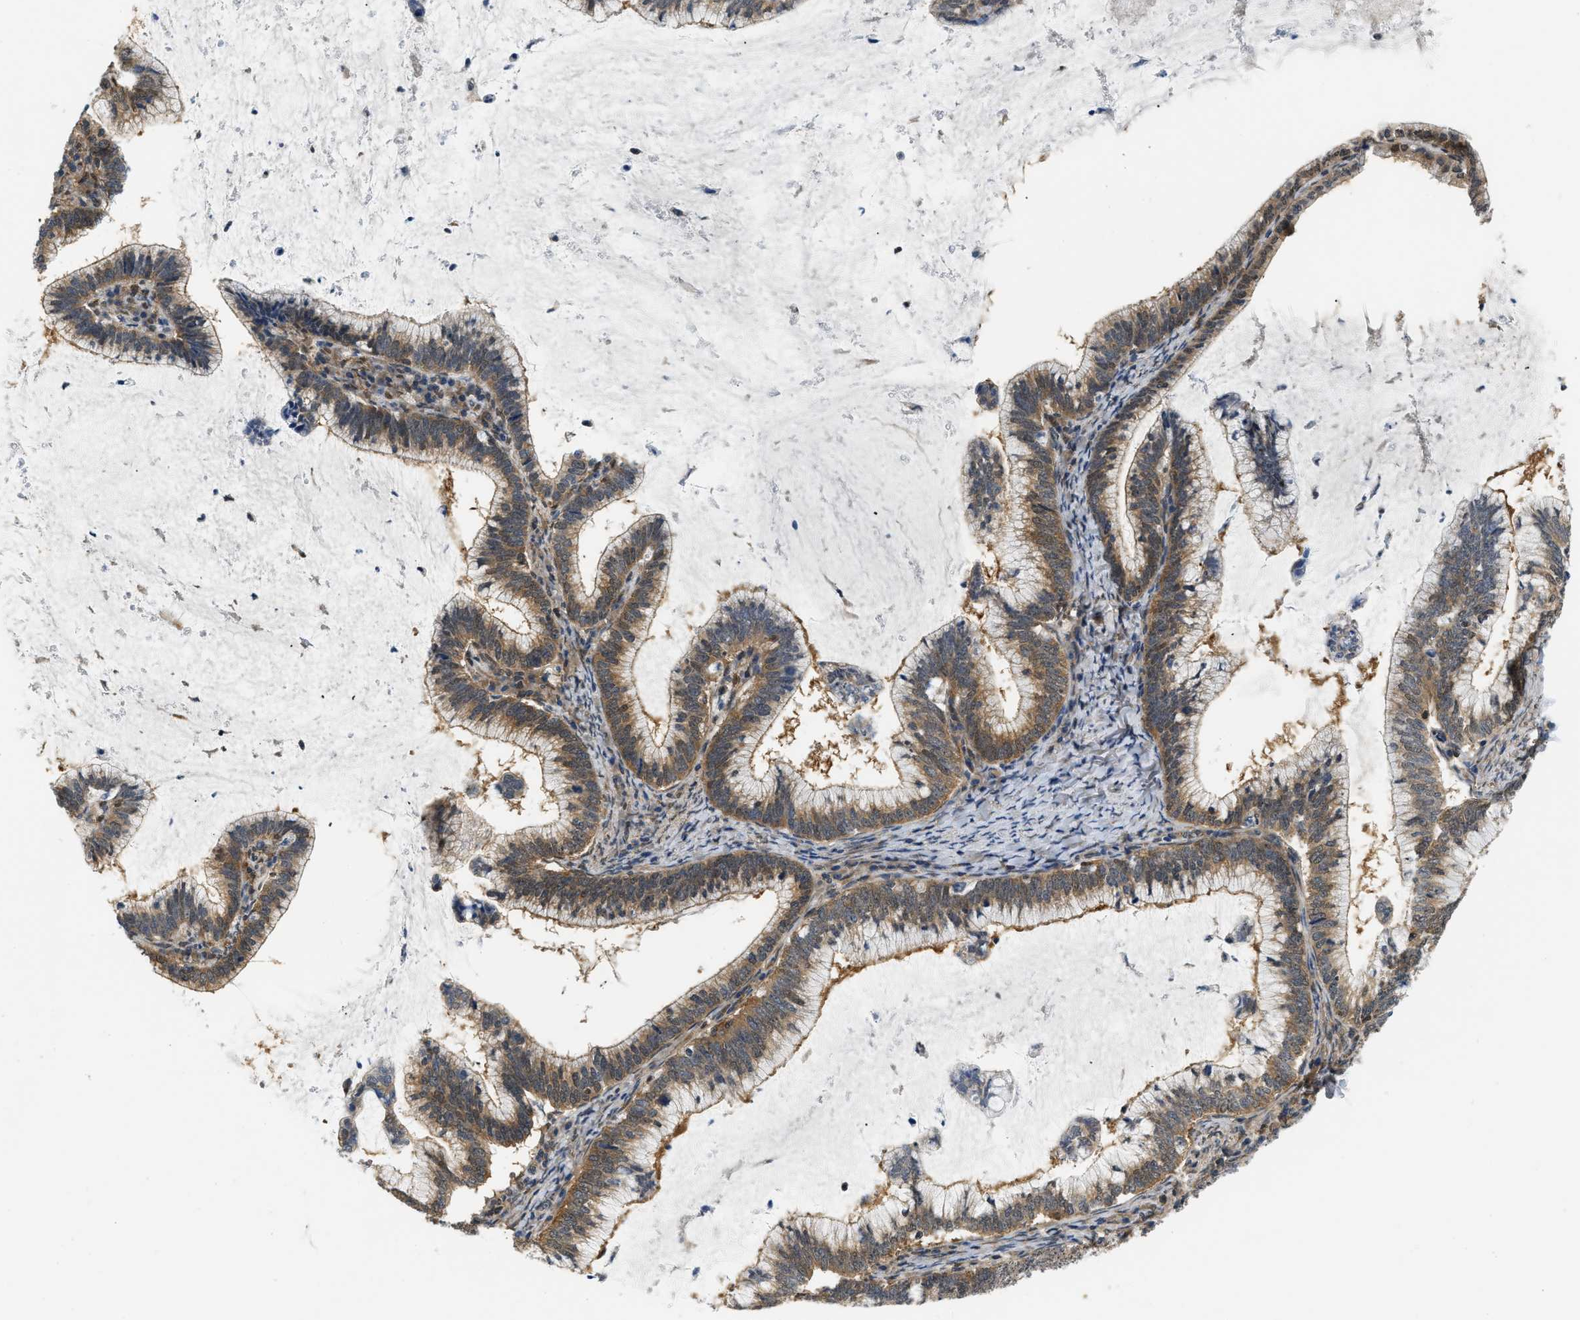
{"staining": {"intensity": "moderate", "quantity": ">75%", "location": "cytoplasmic/membranous"}, "tissue": "cervical cancer", "cell_type": "Tumor cells", "image_type": "cancer", "snomed": [{"axis": "morphology", "description": "Adenocarcinoma, NOS"}, {"axis": "topography", "description": "Cervix"}], "caption": "Immunohistochemical staining of human cervical cancer shows medium levels of moderate cytoplasmic/membranous positivity in approximately >75% of tumor cells. (DAB = brown stain, brightfield microscopy at high magnification).", "gene": "EIF4EBP2", "patient": {"sex": "female", "age": 36}}